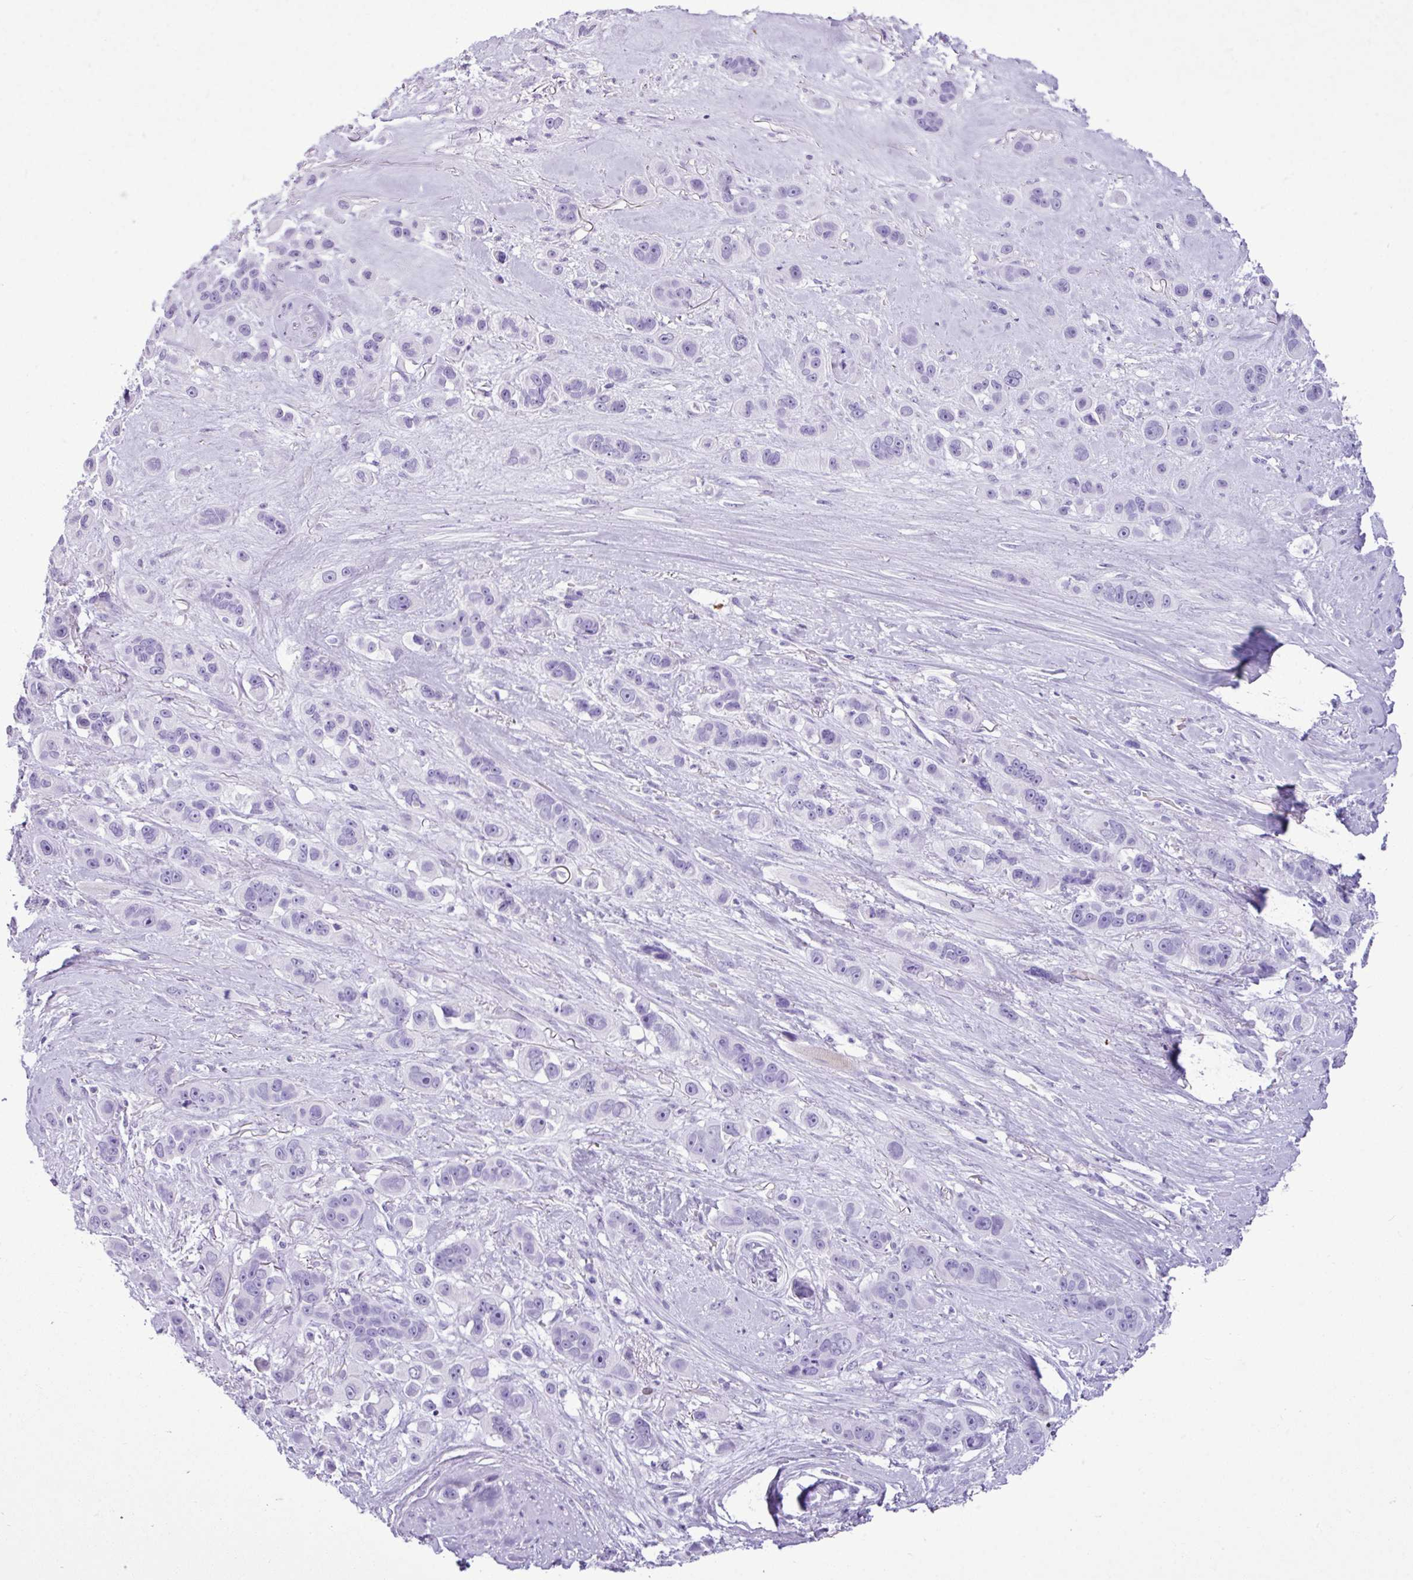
{"staining": {"intensity": "negative", "quantity": "none", "location": "none"}, "tissue": "skin cancer", "cell_type": "Tumor cells", "image_type": "cancer", "snomed": [{"axis": "morphology", "description": "Squamous cell carcinoma, NOS"}, {"axis": "topography", "description": "Skin"}], "caption": "An image of human skin squamous cell carcinoma is negative for staining in tumor cells.", "gene": "ZSCAN5A", "patient": {"sex": "male", "age": 67}}